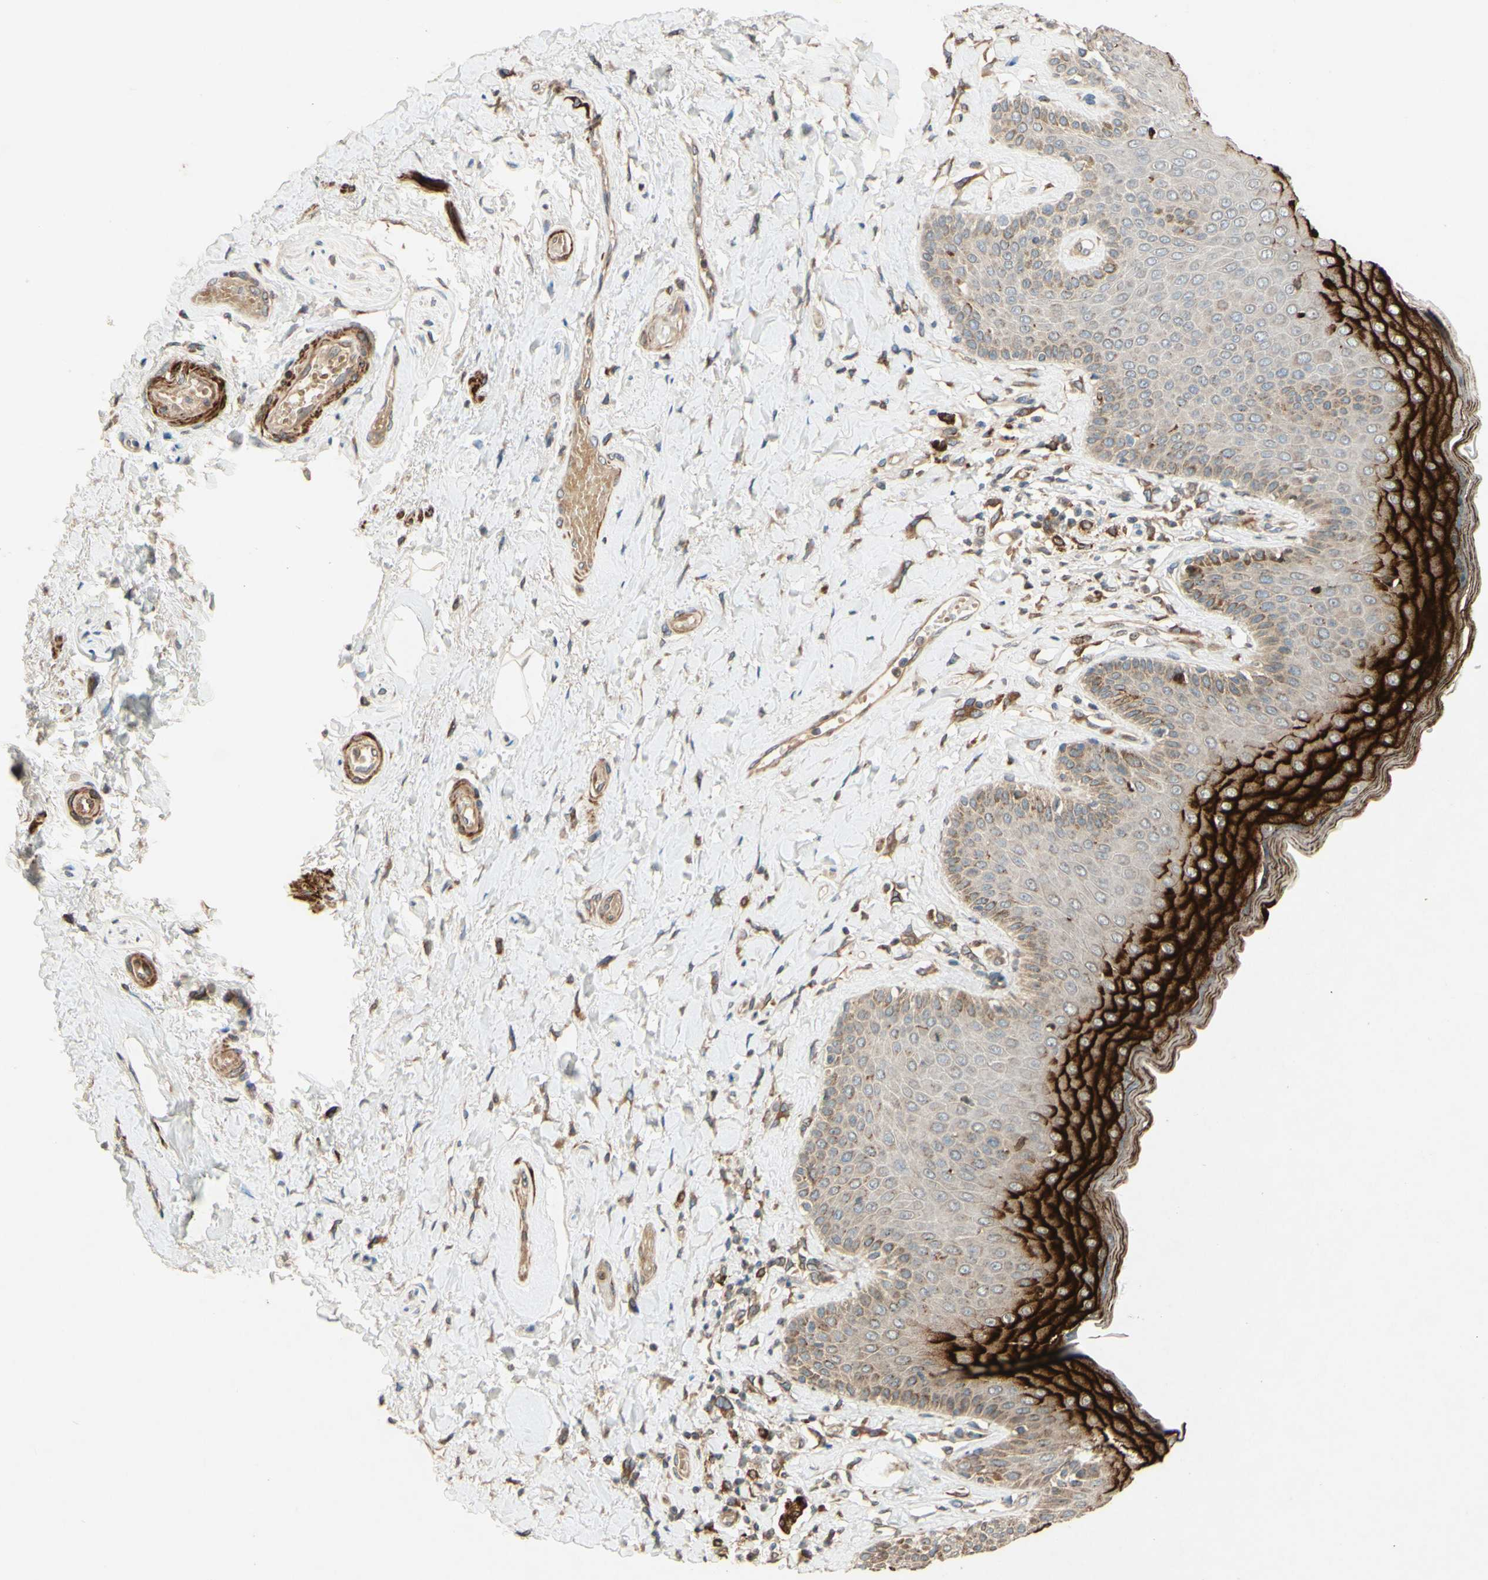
{"staining": {"intensity": "strong", "quantity": "25%-75%", "location": "cytoplasmic/membranous"}, "tissue": "skin", "cell_type": "Epidermal cells", "image_type": "normal", "snomed": [{"axis": "morphology", "description": "Normal tissue, NOS"}, {"axis": "topography", "description": "Anal"}], "caption": "Skin stained with a brown dye displays strong cytoplasmic/membranous positive positivity in about 25%-75% of epidermal cells.", "gene": "PTPRU", "patient": {"sex": "male", "age": 69}}